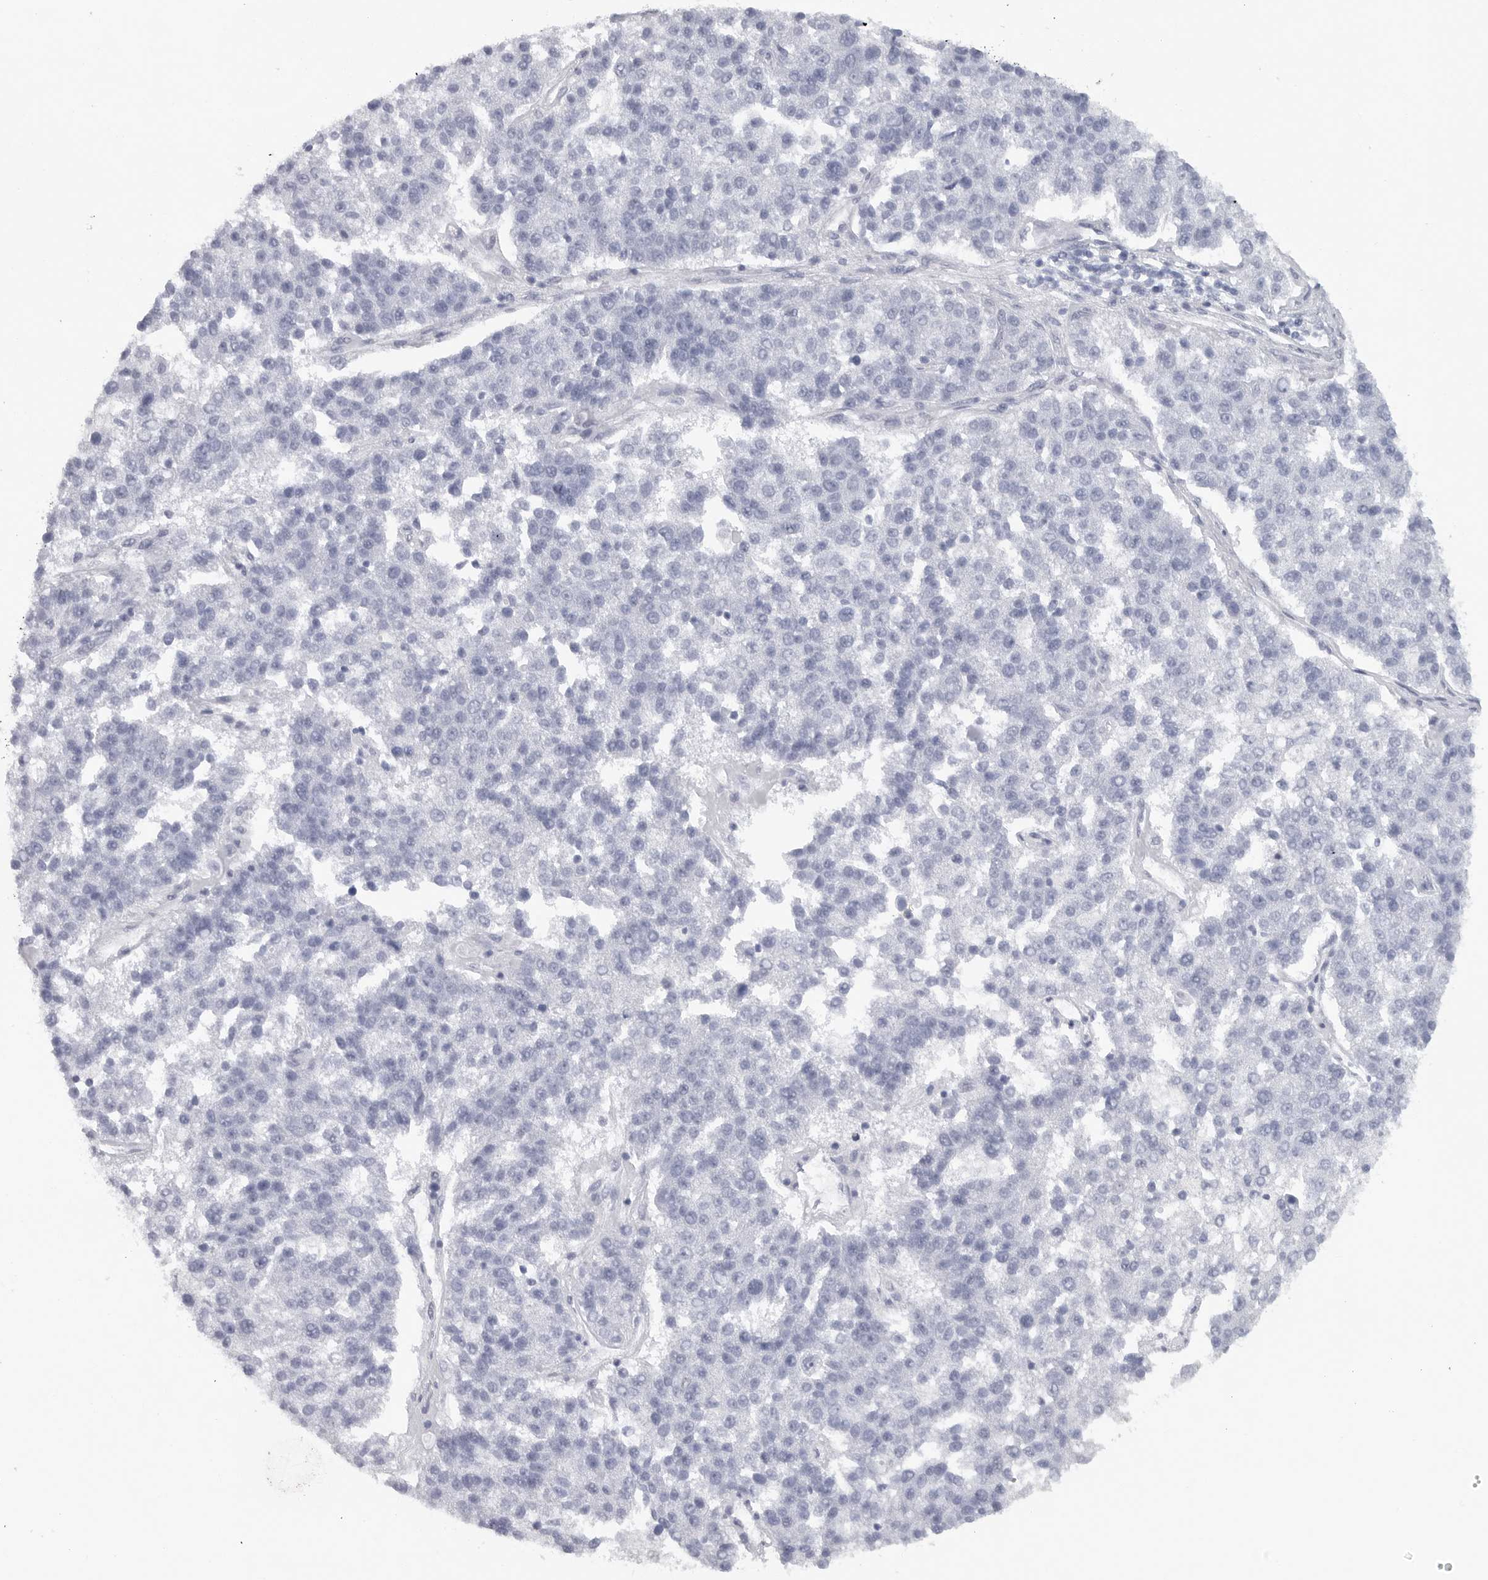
{"staining": {"intensity": "negative", "quantity": "none", "location": "none"}, "tissue": "pancreatic cancer", "cell_type": "Tumor cells", "image_type": "cancer", "snomed": [{"axis": "morphology", "description": "Adenocarcinoma, NOS"}, {"axis": "topography", "description": "Pancreas"}], "caption": "Tumor cells show no significant protein expression in adenocarcinoma (pancreatic).", "gene": "TNR", "patient": {"sex": "female", "age": 61}}